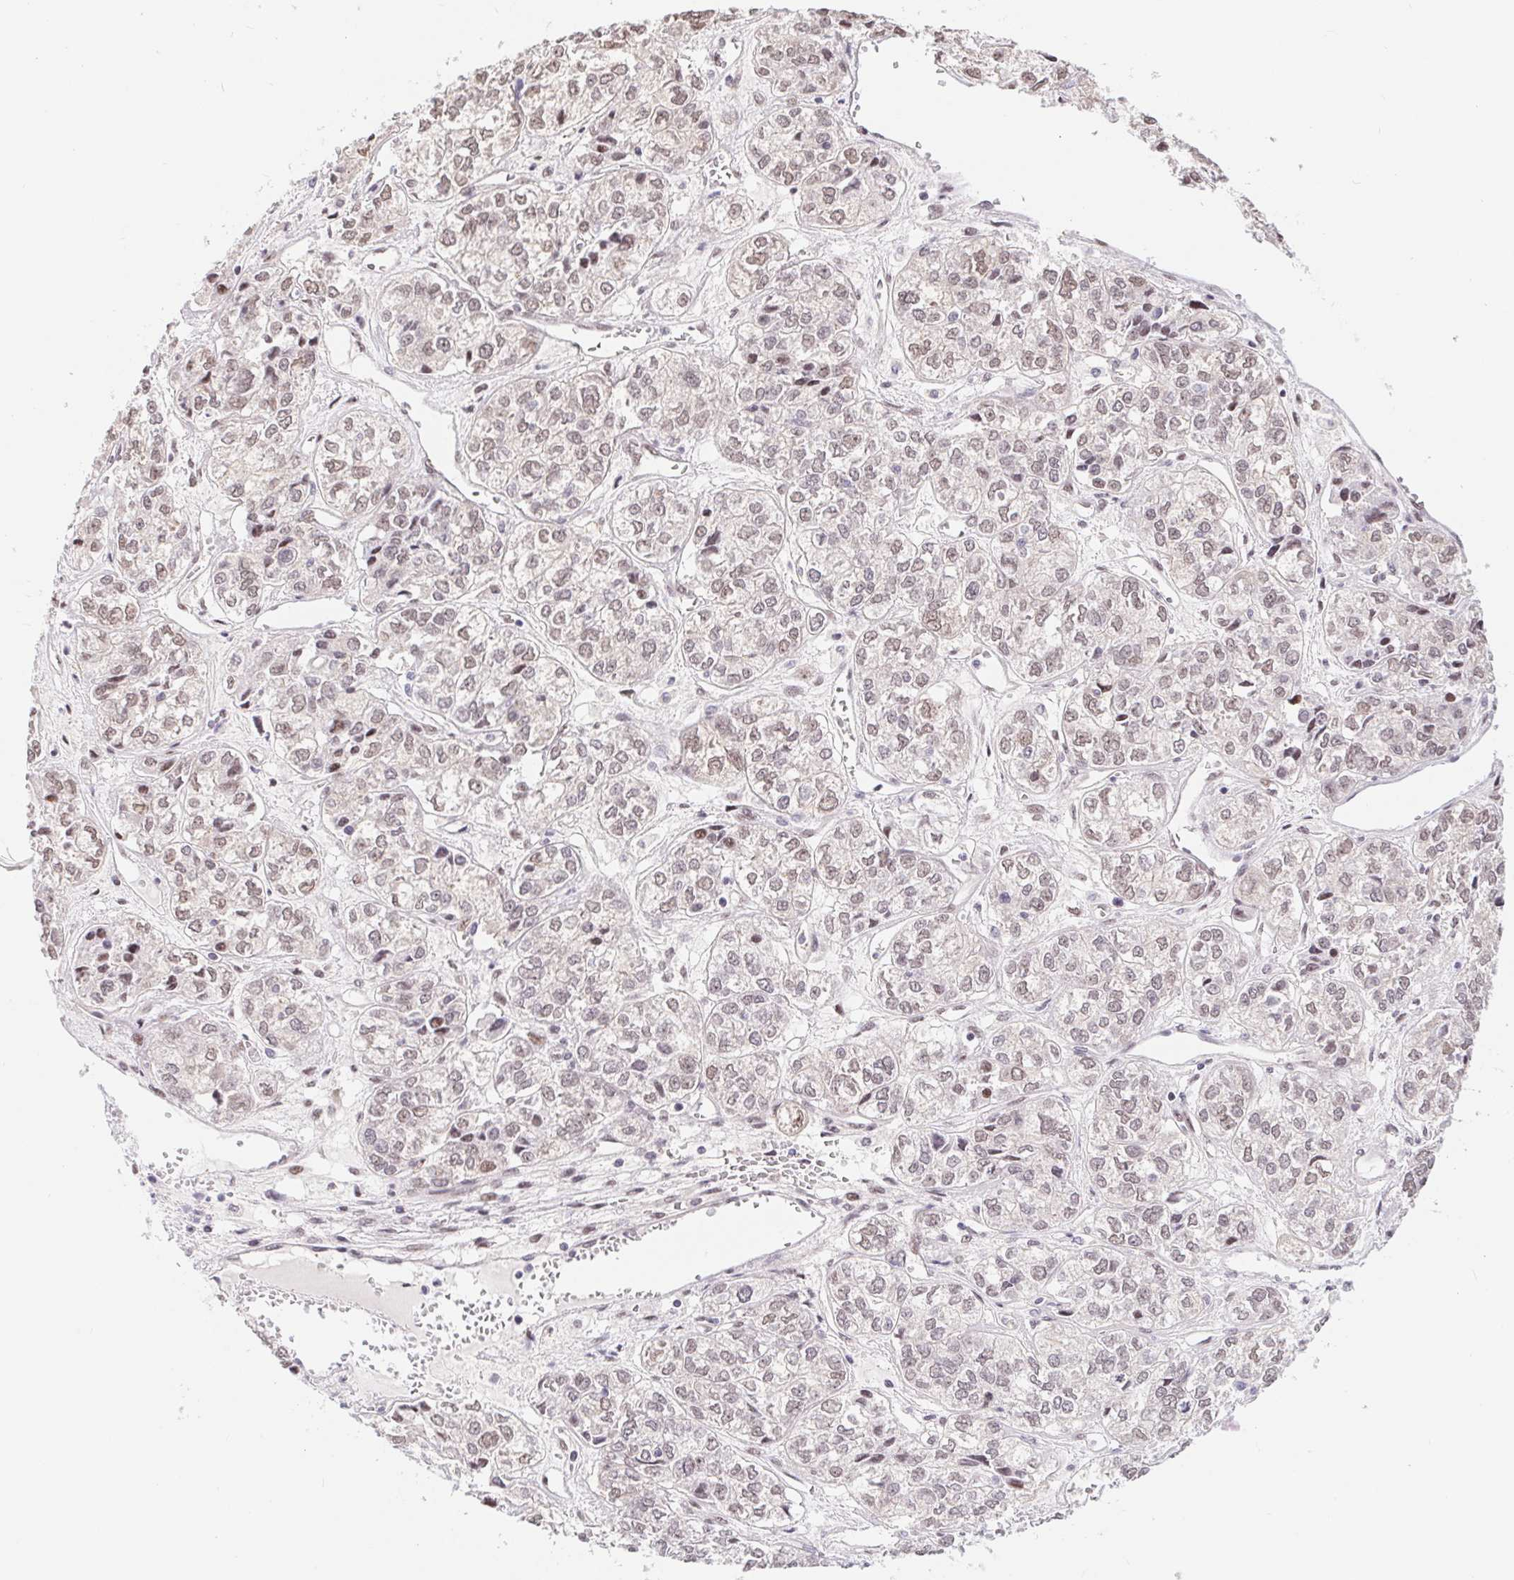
{"staining": {"intensity": "weak", "quantity": "25%-75%", "location": "nuclear"}, "tissue": "ovarian cancer", "cell_type": "Tumor cells", "image_type": "cancer", "snomed": [{"axis": "morphology", "description": "Carcinoma, endometroid"}, {"axis": "topography", "description": "Ovary"}], "caption": "Immunohistochemistry image of human ovarian endometroid carcinoma stained for a protein (brown), which displays low levels of weak nuclear positivity in about 25%-75% of tumor cells.", "gene": "CAND1", "patient": {"sex": "female", "age": 64}}